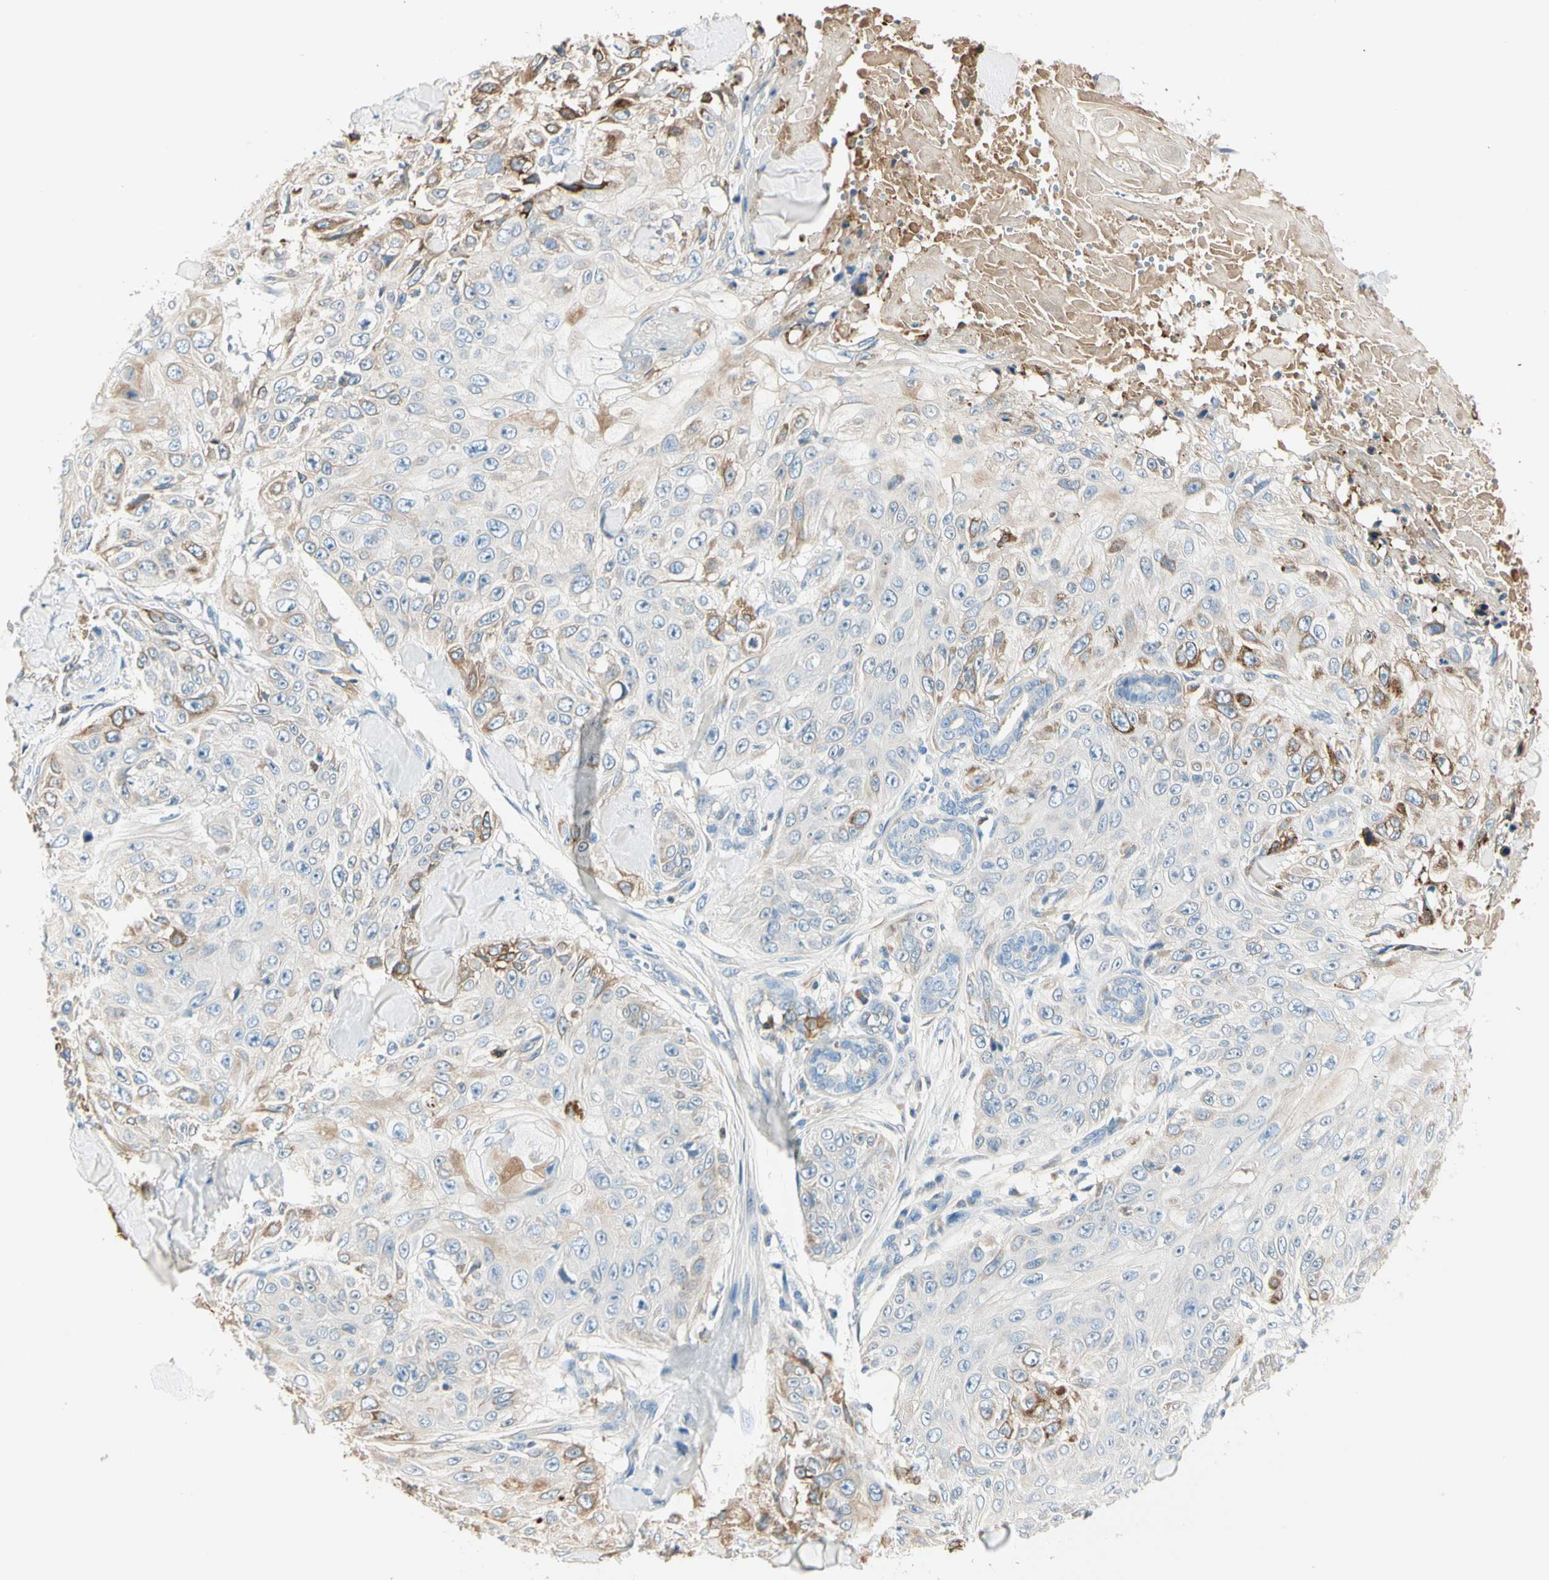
{"staining": {"intensity": "moderate", "quantity": "<25%", "location": "cytoplasmic/membranous"}, "tissue": "skin cancer", "cell_type": "Tumor cells", "image_type": "cancer", "snomed": [{"axis": "morphology", "description": "Squamous cell carcinoma, NOS"}, {"axis": "topography", "description": "Skin"}], "caption": "IHC image of human skin cancer (squamous cell carcinoma) stained for a protein (brown), which reveals low levels of moderate cytoplasmic/membranous expression in approximately <25% of tumor cells.", "gene": "LAMB3", "patient": {"sex": "male", "age": 86}}